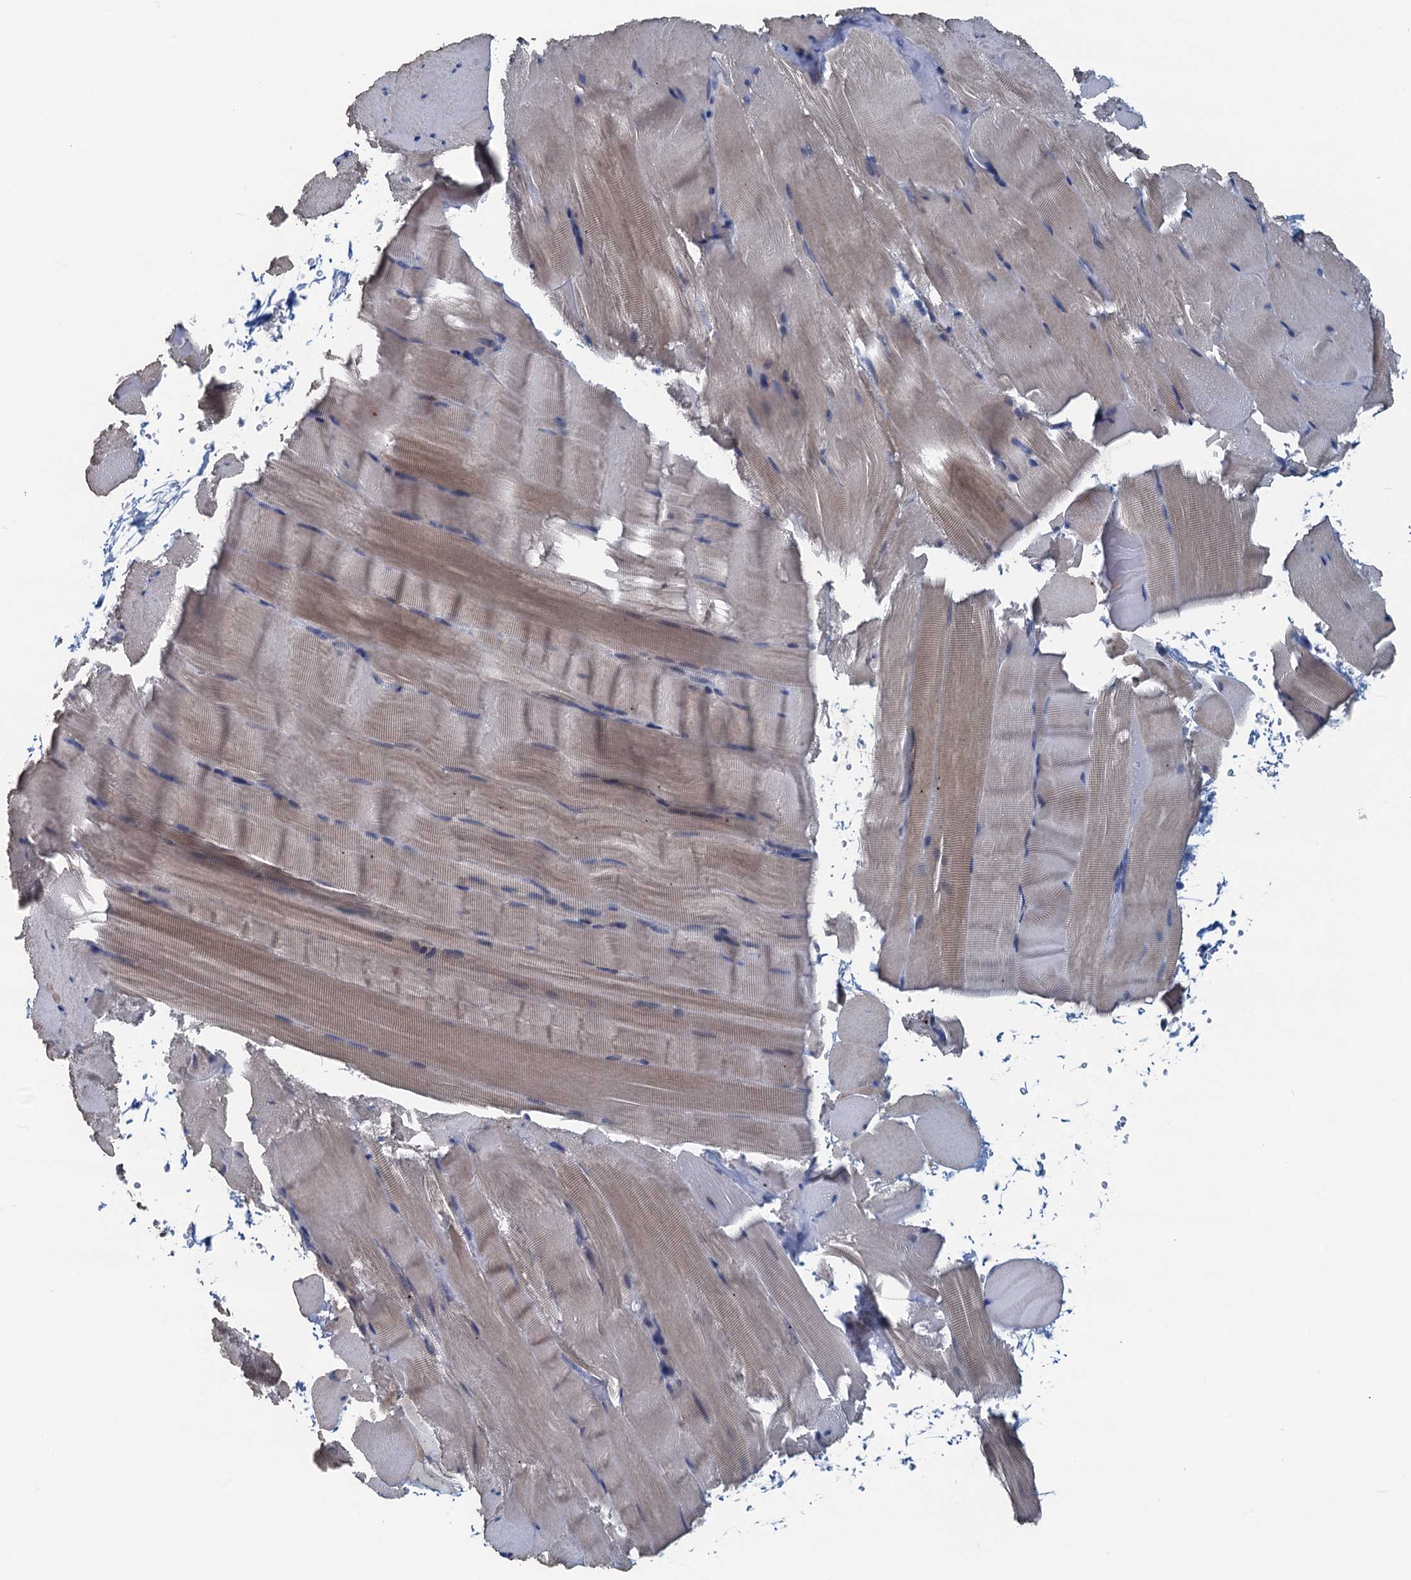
{"staining": {"intensity": "weak", "quantity": "25%-75%", "location": "cytoplasmic/membranous"}, "tissue": "skeletal muscle", "cell_type": "Myocytes", "image_type": "normal", "snomed": [{"axis": "morphology", "description": "Normal tissue, NOS"}, {"axis": "topography", "description": "Skeletal muscle"}], "caption": "Protein staining of benign skeletal muscle shows weak cytoplasmic/membranous expression in about 25%-75% of myocytes. The protein of interest is shown in brown color, while the nuclei are stained blue.", "gene": "MYDGF", "patient": {"sex": "male", "age": 62}}